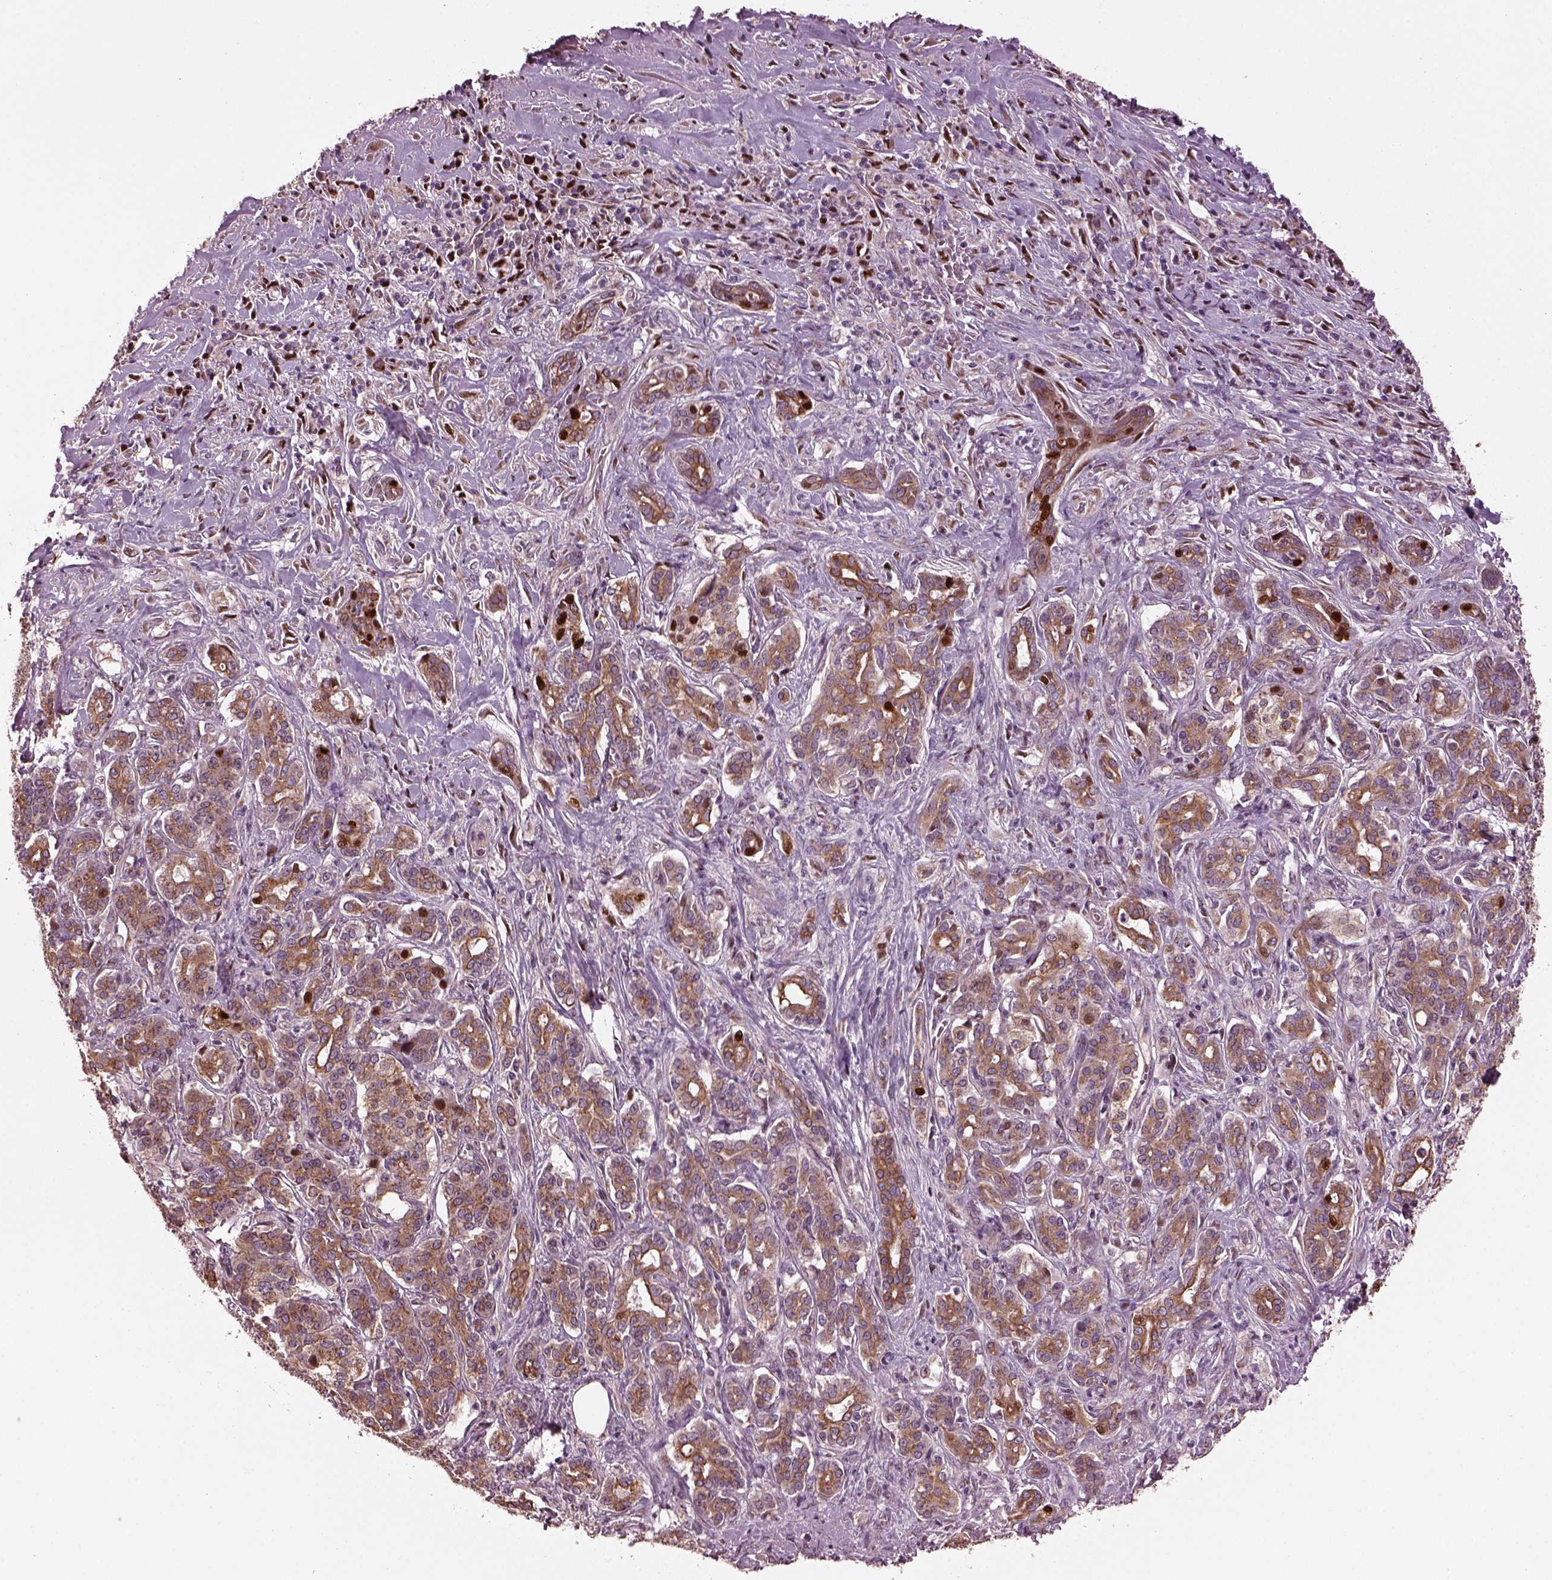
{"staining": {"intensity": "moderate", "quantity": ">75%", "location": "cytoplasmic/membranous"}, "tissue": "pancreatic cancer", "cell_type": "Tumor cells", "image_type": "cancer", "snomed": [{"axis": "morphology", "description": "Normal tissue, NOS"}, {"axis": "morphology", "description": "Inflammation, NOS"}, {"axis": "morphology", "description": "Adenocarcinoma, NOS"}, {"axis": "topography", "description": "Pancreas"}], "caption": "Protein positivity by immunohistochemistry (IHC) shows moderate cytoplasmic/membranous positivity in approximately >75% of tumor cells in adenocarcinoma (pancreatic).", "gene": "RUFY3", "patient": {"sex": "male", "age": 57}}